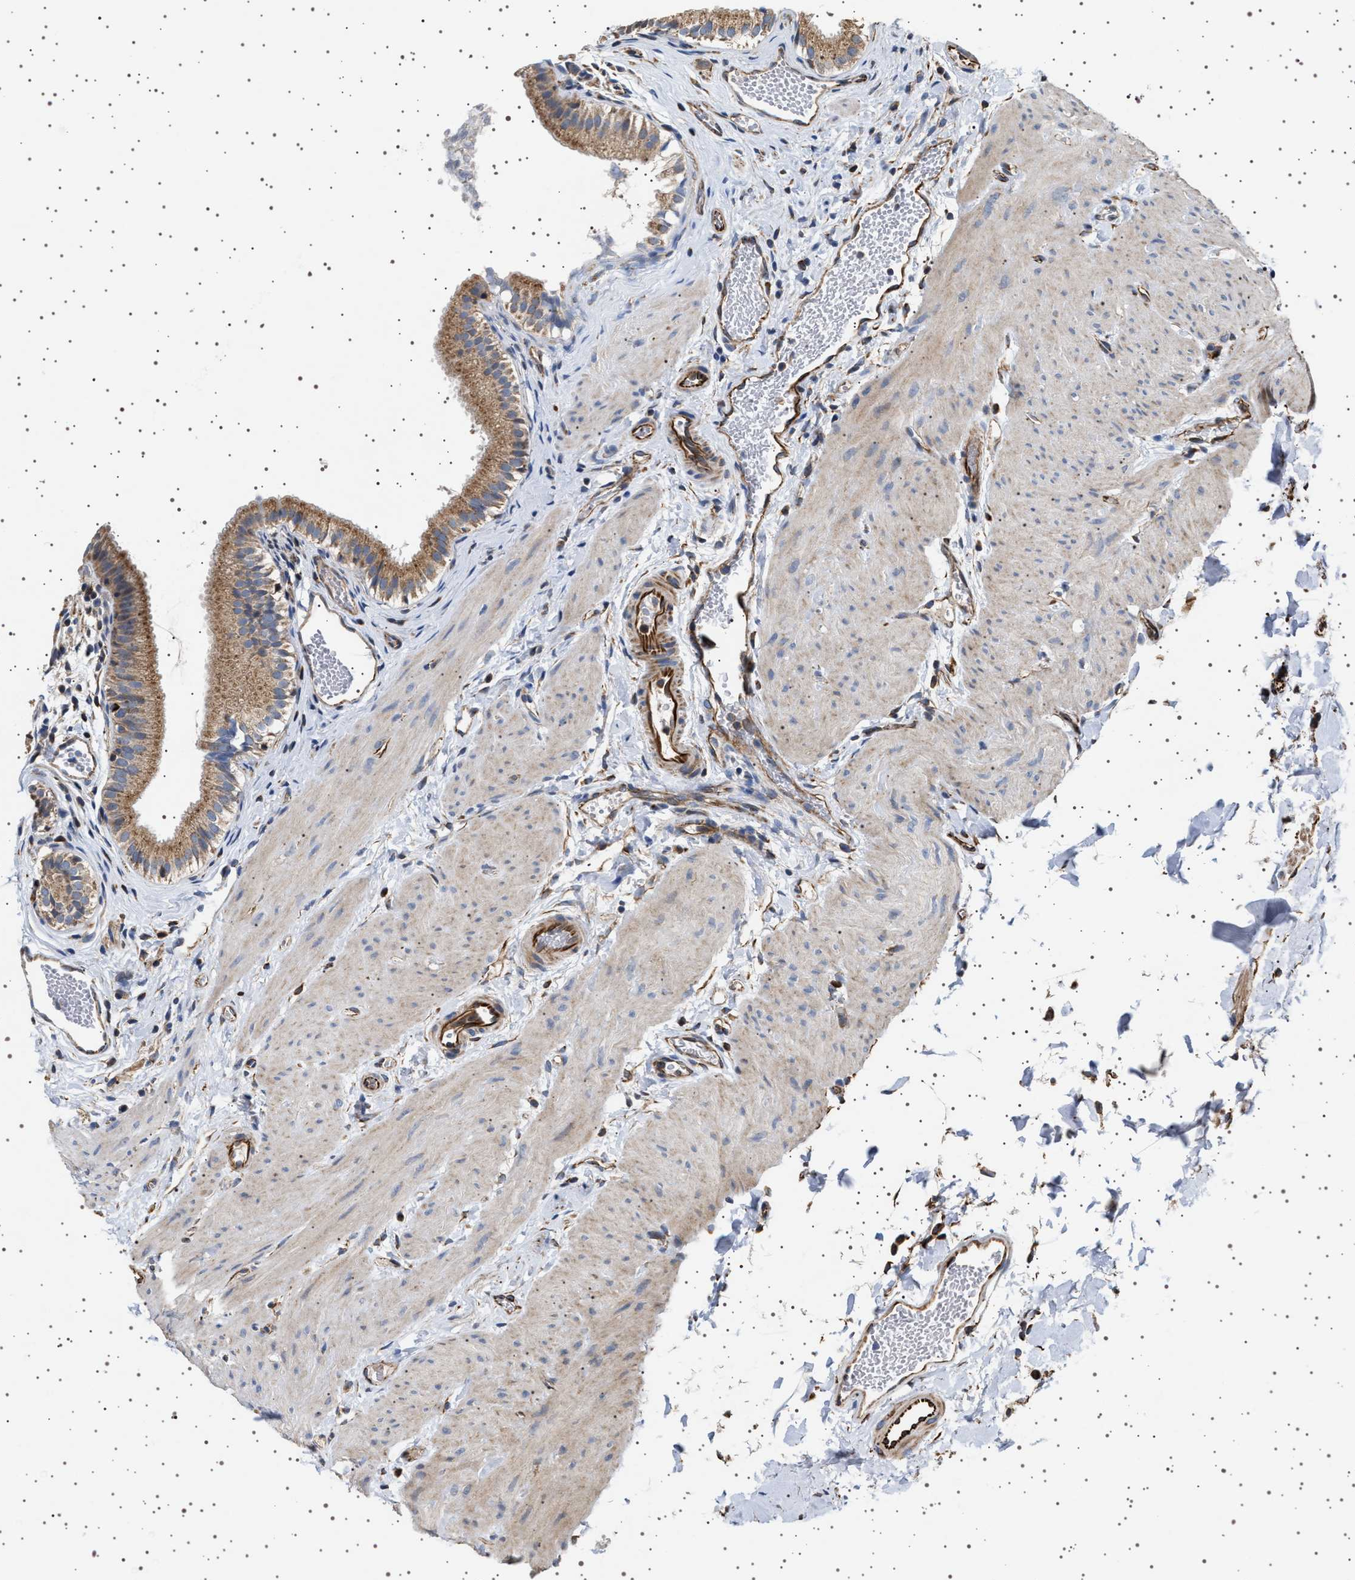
{"staining": {"intensity": "moderate", "quantity": ">75%", "location": "cytoplasmic/membranous"}, "tissue": "gallbladder", "cell_type": "Glandular cells", "image_type": "normal", "snomed": [{"axis": "morphology", "description": "Normal tissue, NOS"}, {"axis": "topography", "description": "Gallbladder"}], "caption": "The immunohistochemical stain highlights moderate cytoplasmic/membranous staining in glandular cells of unremarkable gallbladder. Nuclei are stained in blue.", "gene": "TRUB2", "patient": {"sex": "female", "age": 26}}